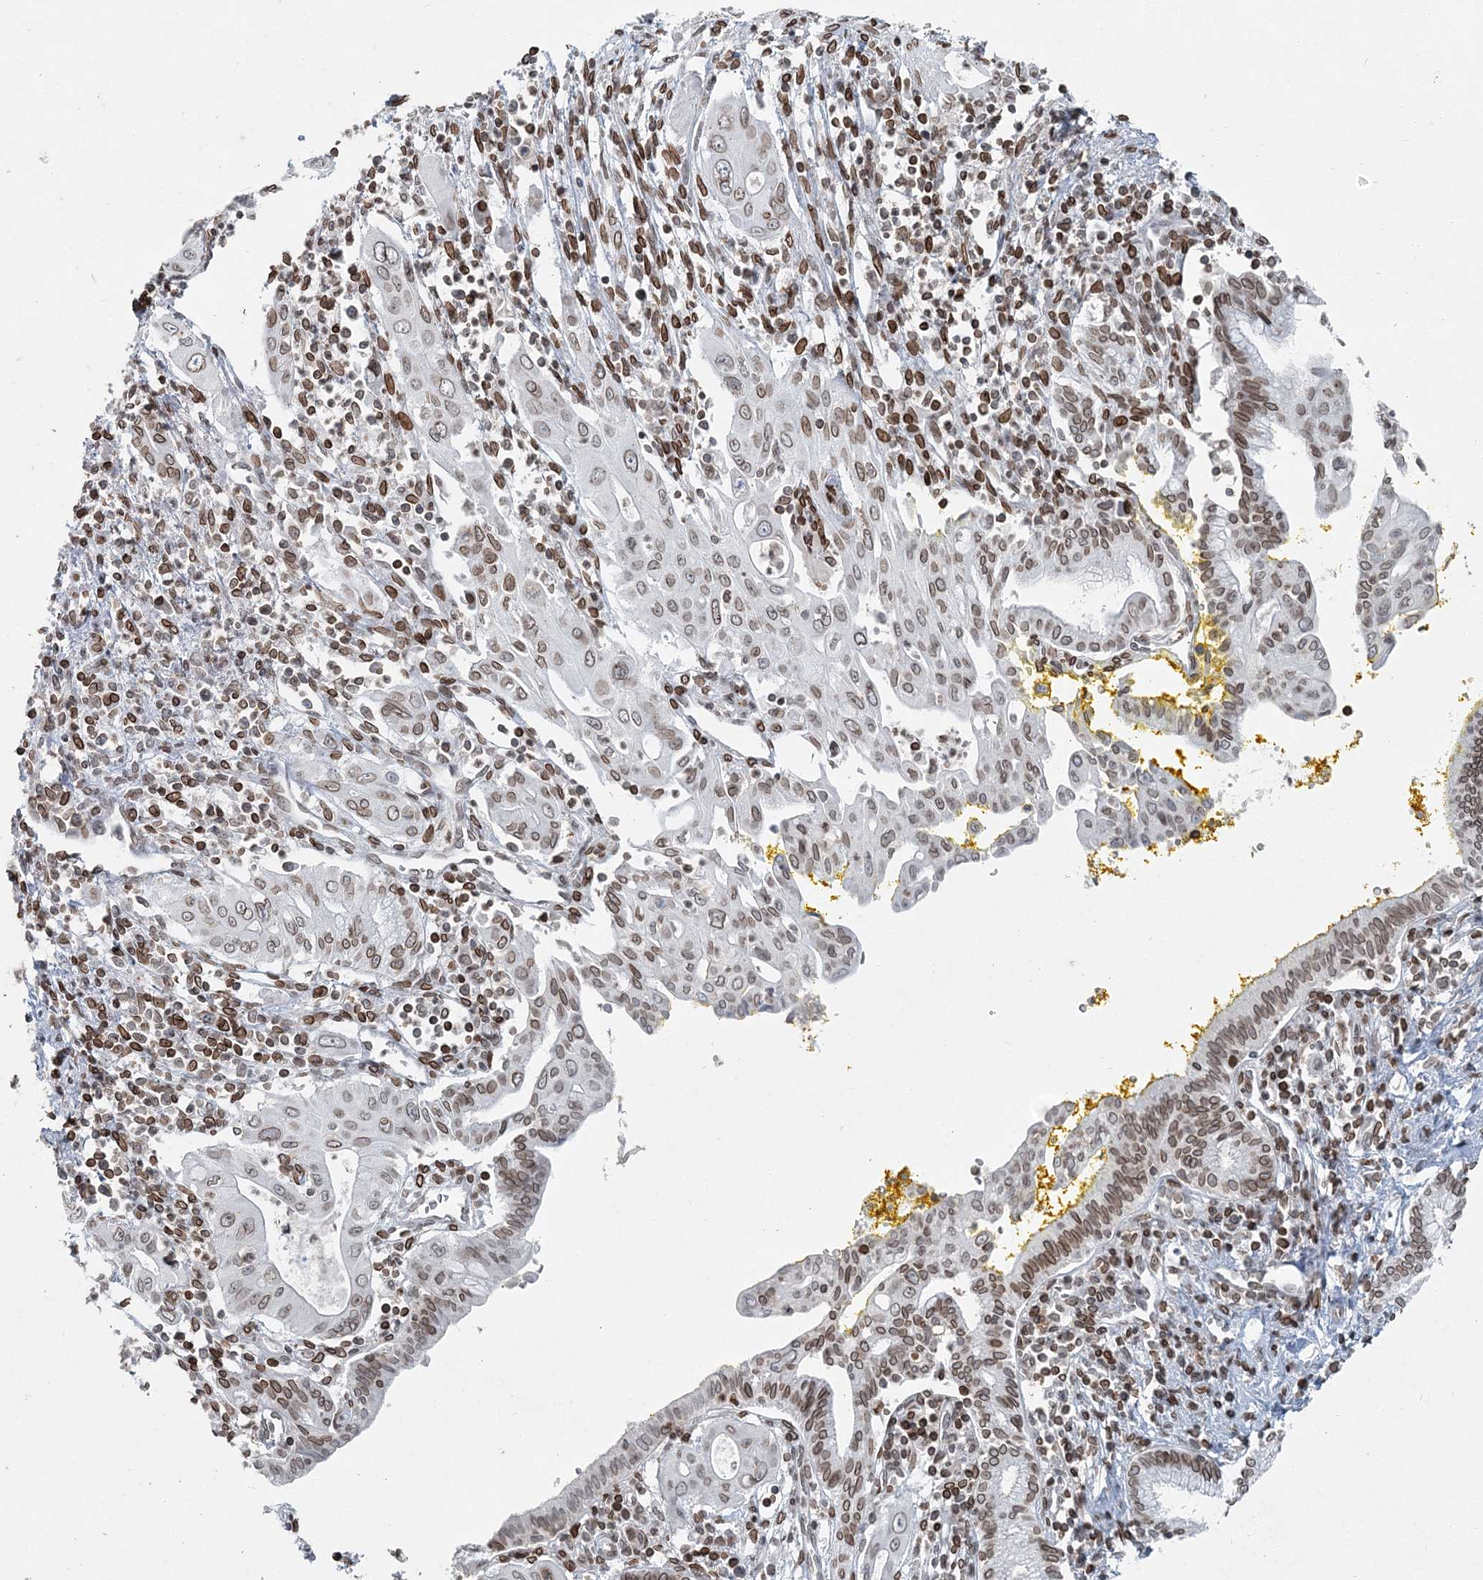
{"staining": {"intensity": "weak", "quantity": ">75%", "location": "cytoplasmic/membranous,nuclear"}, "tissue": "pancreatic cancer", "cell_type": "Tumor cells", "image_type": "cancer", "snomed": [{"axis": "morphology", "description": "Adenocarcinoma, NOS"}, {"axis": "topography", "description": "Pancreas"}], "caption": "DAB (3,3'-diaminobenzidine) immunohistochemical staining of human pancreatic cancer (adenocarcinoma) displays weak cytoplasmic/membranous and nuclear protein positivity in about >75% of tumor cells.", "gene": "GJD4", "patient": {"sex": "male", "age": 58}}